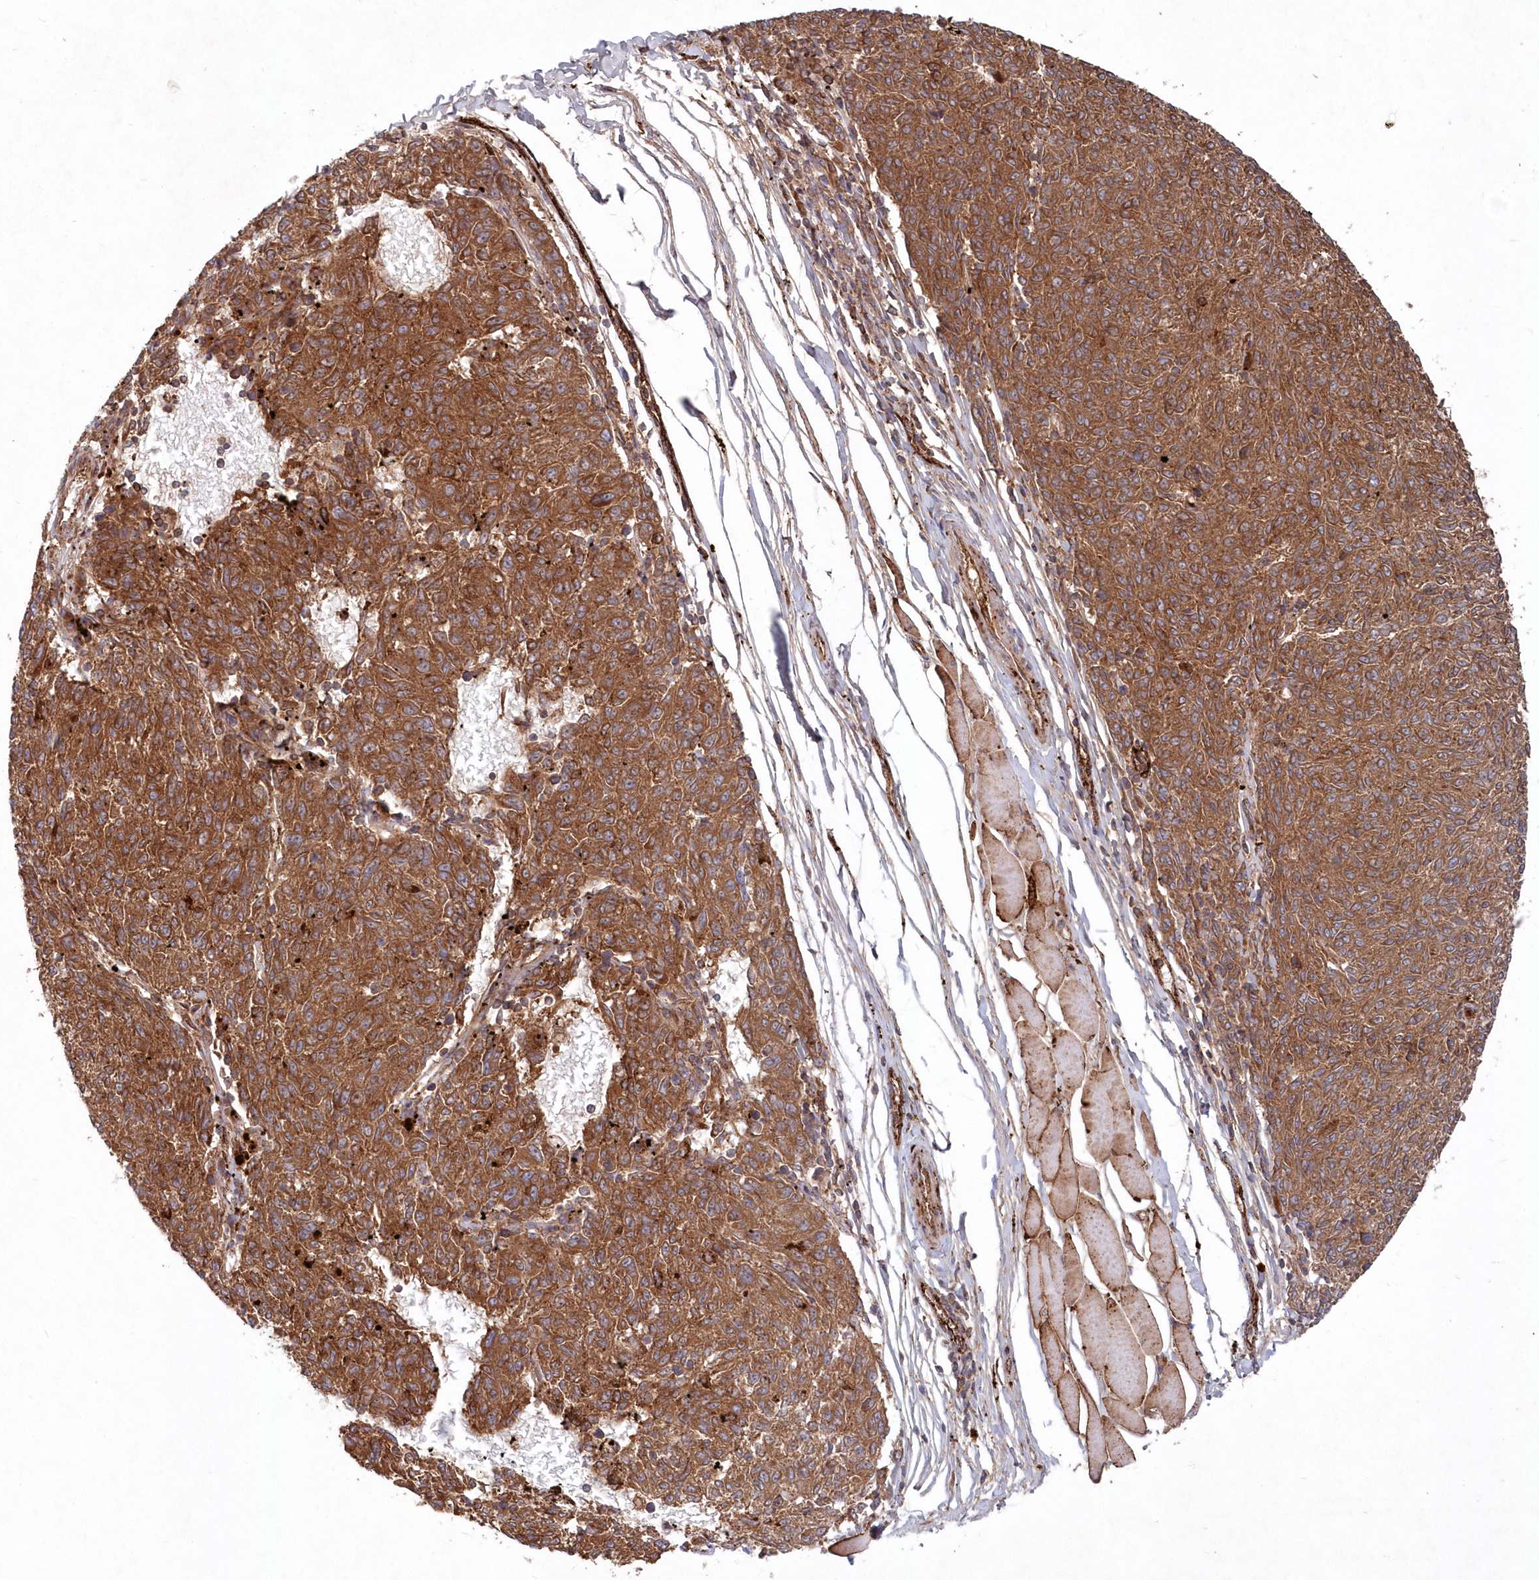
{"staining": {"intensity": "moderate", "quantity": ">75%", "location": "cytoplasmic/membranous"}, "tissue": "melanoma", "cell_type": "Tumor cells", "image_type": "cancer", "snomed": [{"axis": "morphology", "description": "Malignant melanoma, NOS"}, {"axis": "topography", "description": "Skin"}], "caption": "Melanoma stained with IHC shows moderate cytoplasmic/membranous staining in approximately >75% of tumor cells.", "gene": "ABHD14B", "patient": {"sex": "female", "age": 72}}